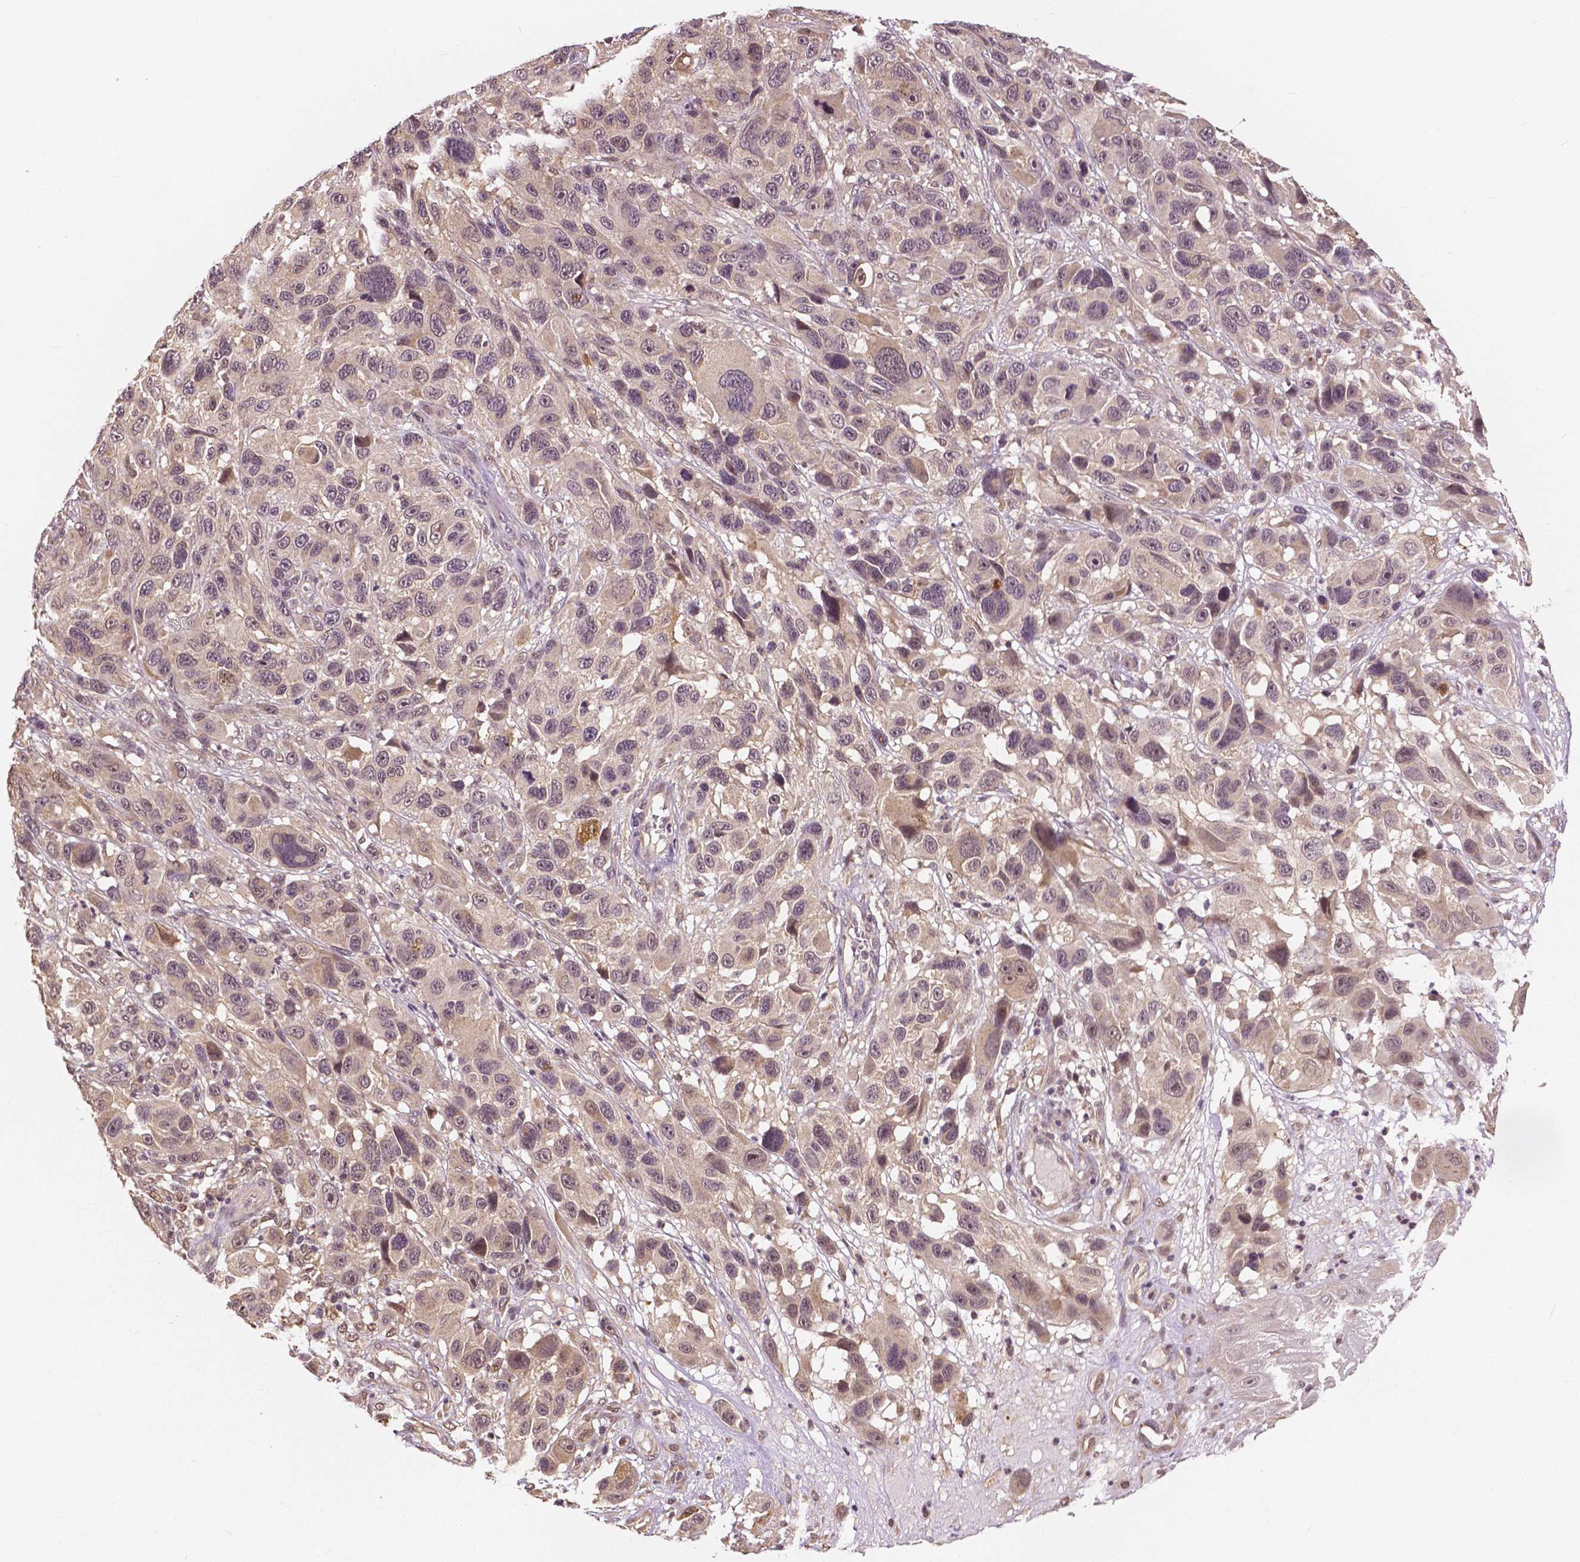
{"staining": {"intensity": "weak", "quantity": "<25%", "location": "nuclear"}, "tissue": "melanoma", "cell_type": "Tumor cells", "image_type": "cancer", "snomed": [{"axis": "morphology", "description": "Malignant melanoma, NOS"}, {"axis": "topography", "description": "Skin"}], "caption": "Immunohistochemistry (IHC) photomicrograph of human melanoma stained for a protein (brown), which displays no expression in tumor cells.", "gene": "MAP1LC3B", "patient": {"sex": "male", "age": 53}}